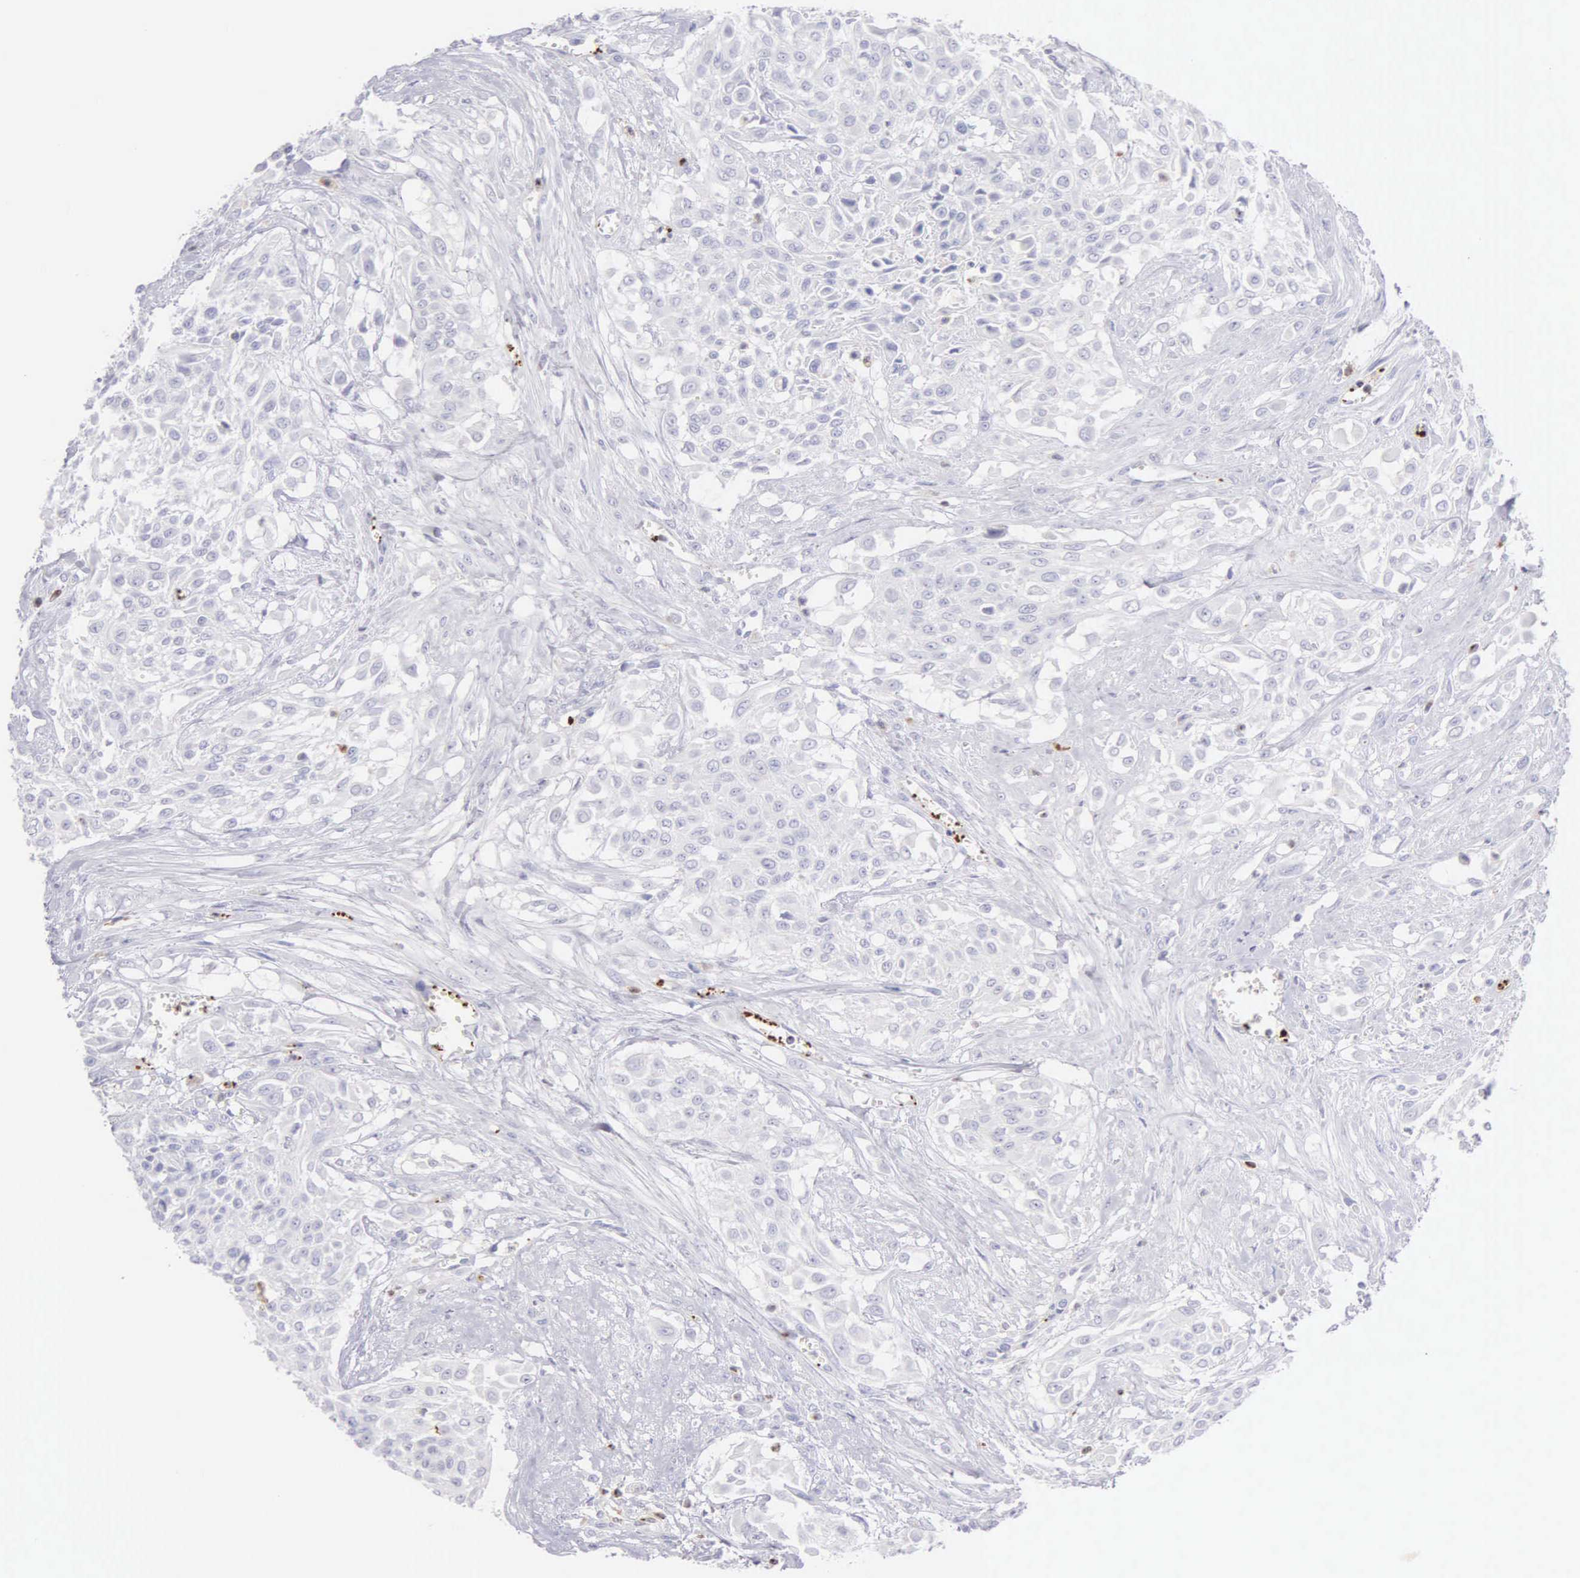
{"staining": {"intensity": "negative", "quantity": "none", "location": "none"}, "tissue": "urothelial cancer", "cell_type": "Tumor cells", "image_type": "cancer", "snomed": [{"axis": "morphology", "description": "Urothelial carcinoma, High grade"}, {"axis": "topography", "description": "Urinary bladder"}], "caption": "Immunohistochemical staining of human high-grade urothelial carcinoma shows no significant expression in tumor cells. Brightfield microscopy of IHC stained with DAB (3,3'-diaminobenzidine) (brown) and hematoxylin (blue), captured at high magnification.", "gene": "SRGN", "patient": {"sex": "male", "age": 57}}